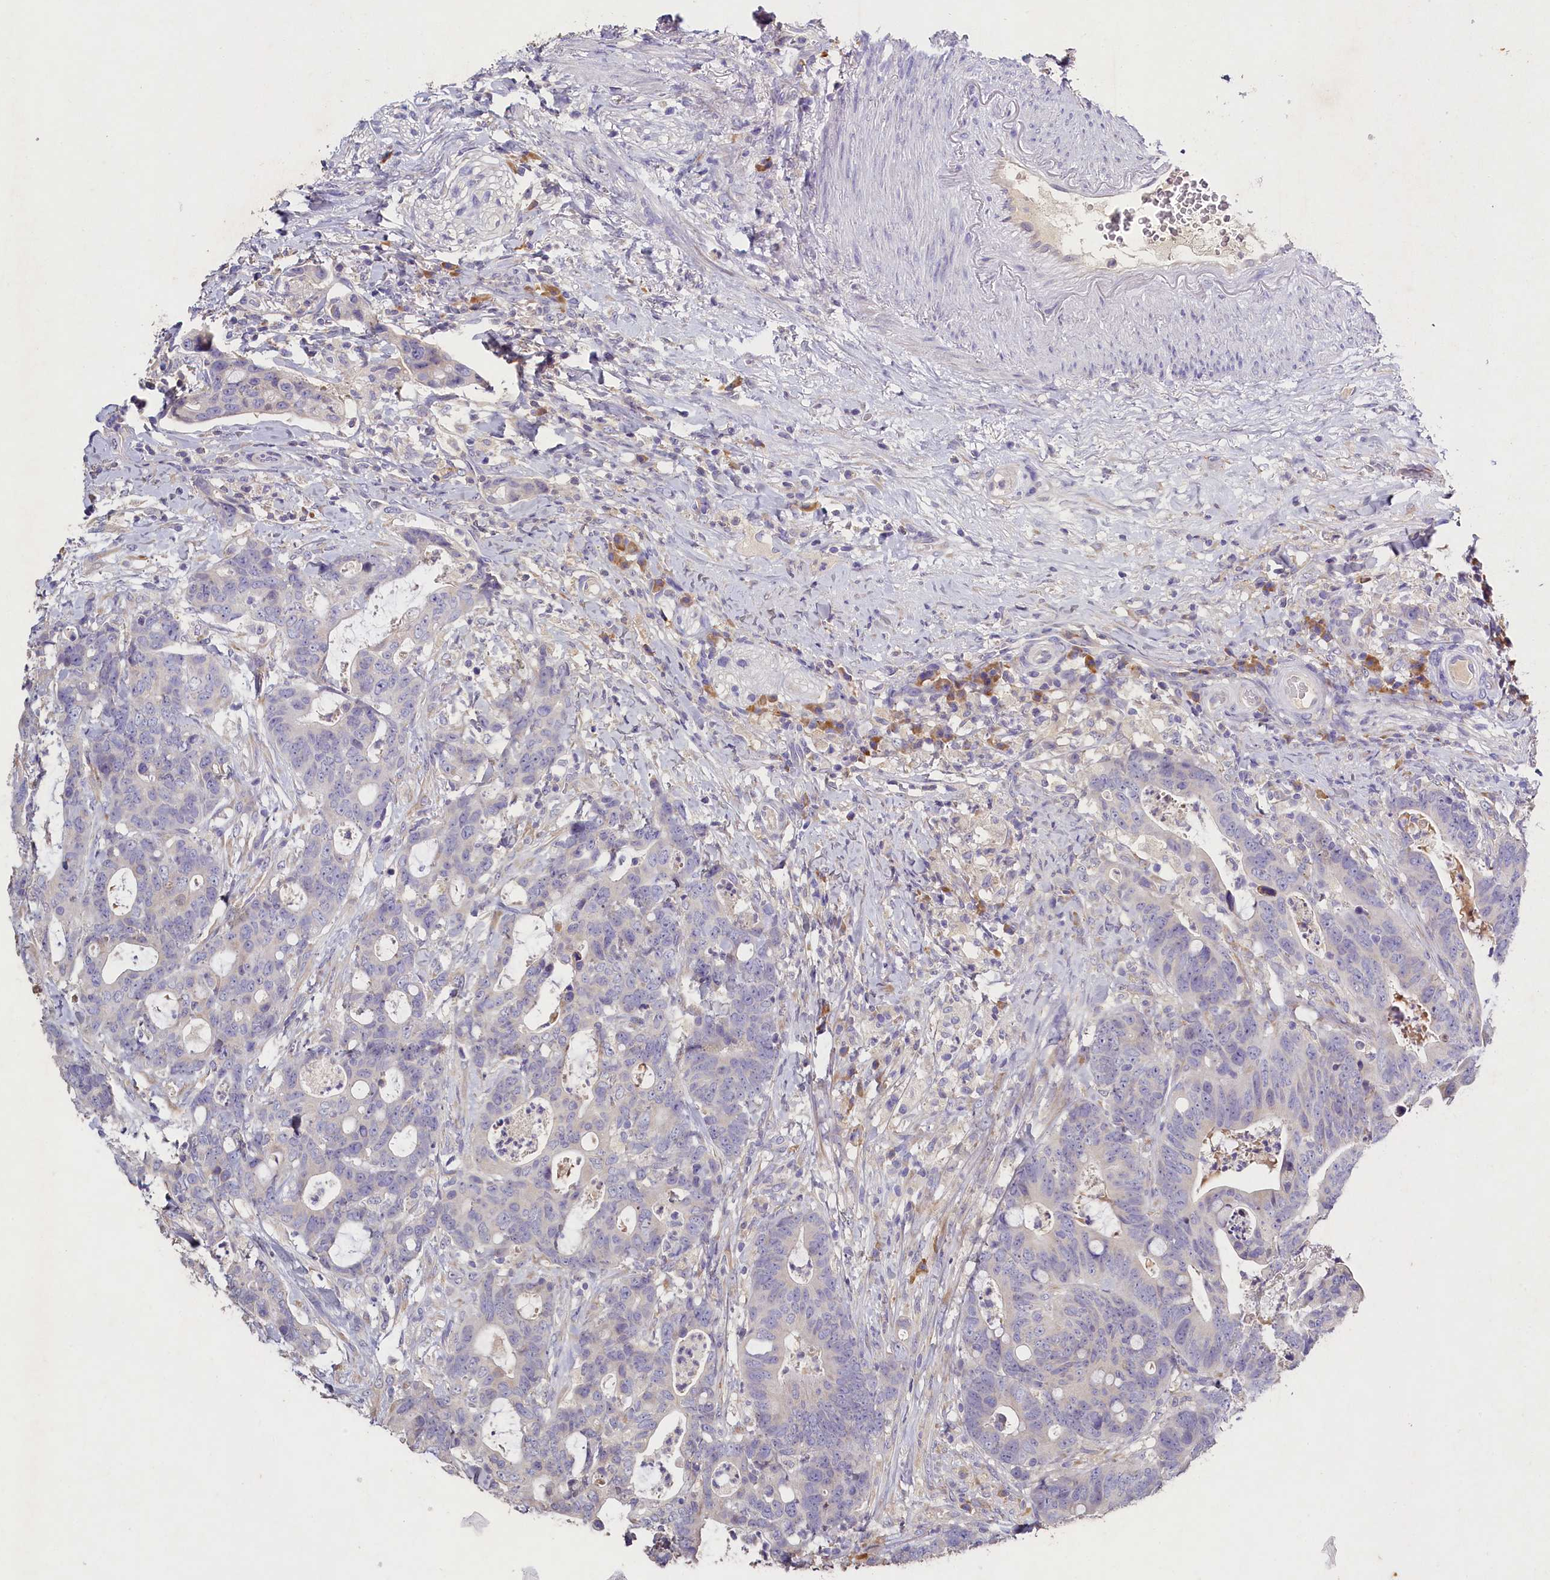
{"staining": {"intensity": "negative", "quantity": "none", "location": "none"}, "tissue": "colorectal cancer", "cell_type": "Tumor cells", "image_type": "cancer", "snomed": [{"axis": "morphology", "description": "Adenocarcinoma, NOS"}, {"axis": "topography", "description": "Colon"}], "caption": "Image shows no significant protein expression in tumor cells of colorectal cancer (adenocarcinoma).", "gene": "ST7L", "patient": {"sex": "female", "age": 82}}